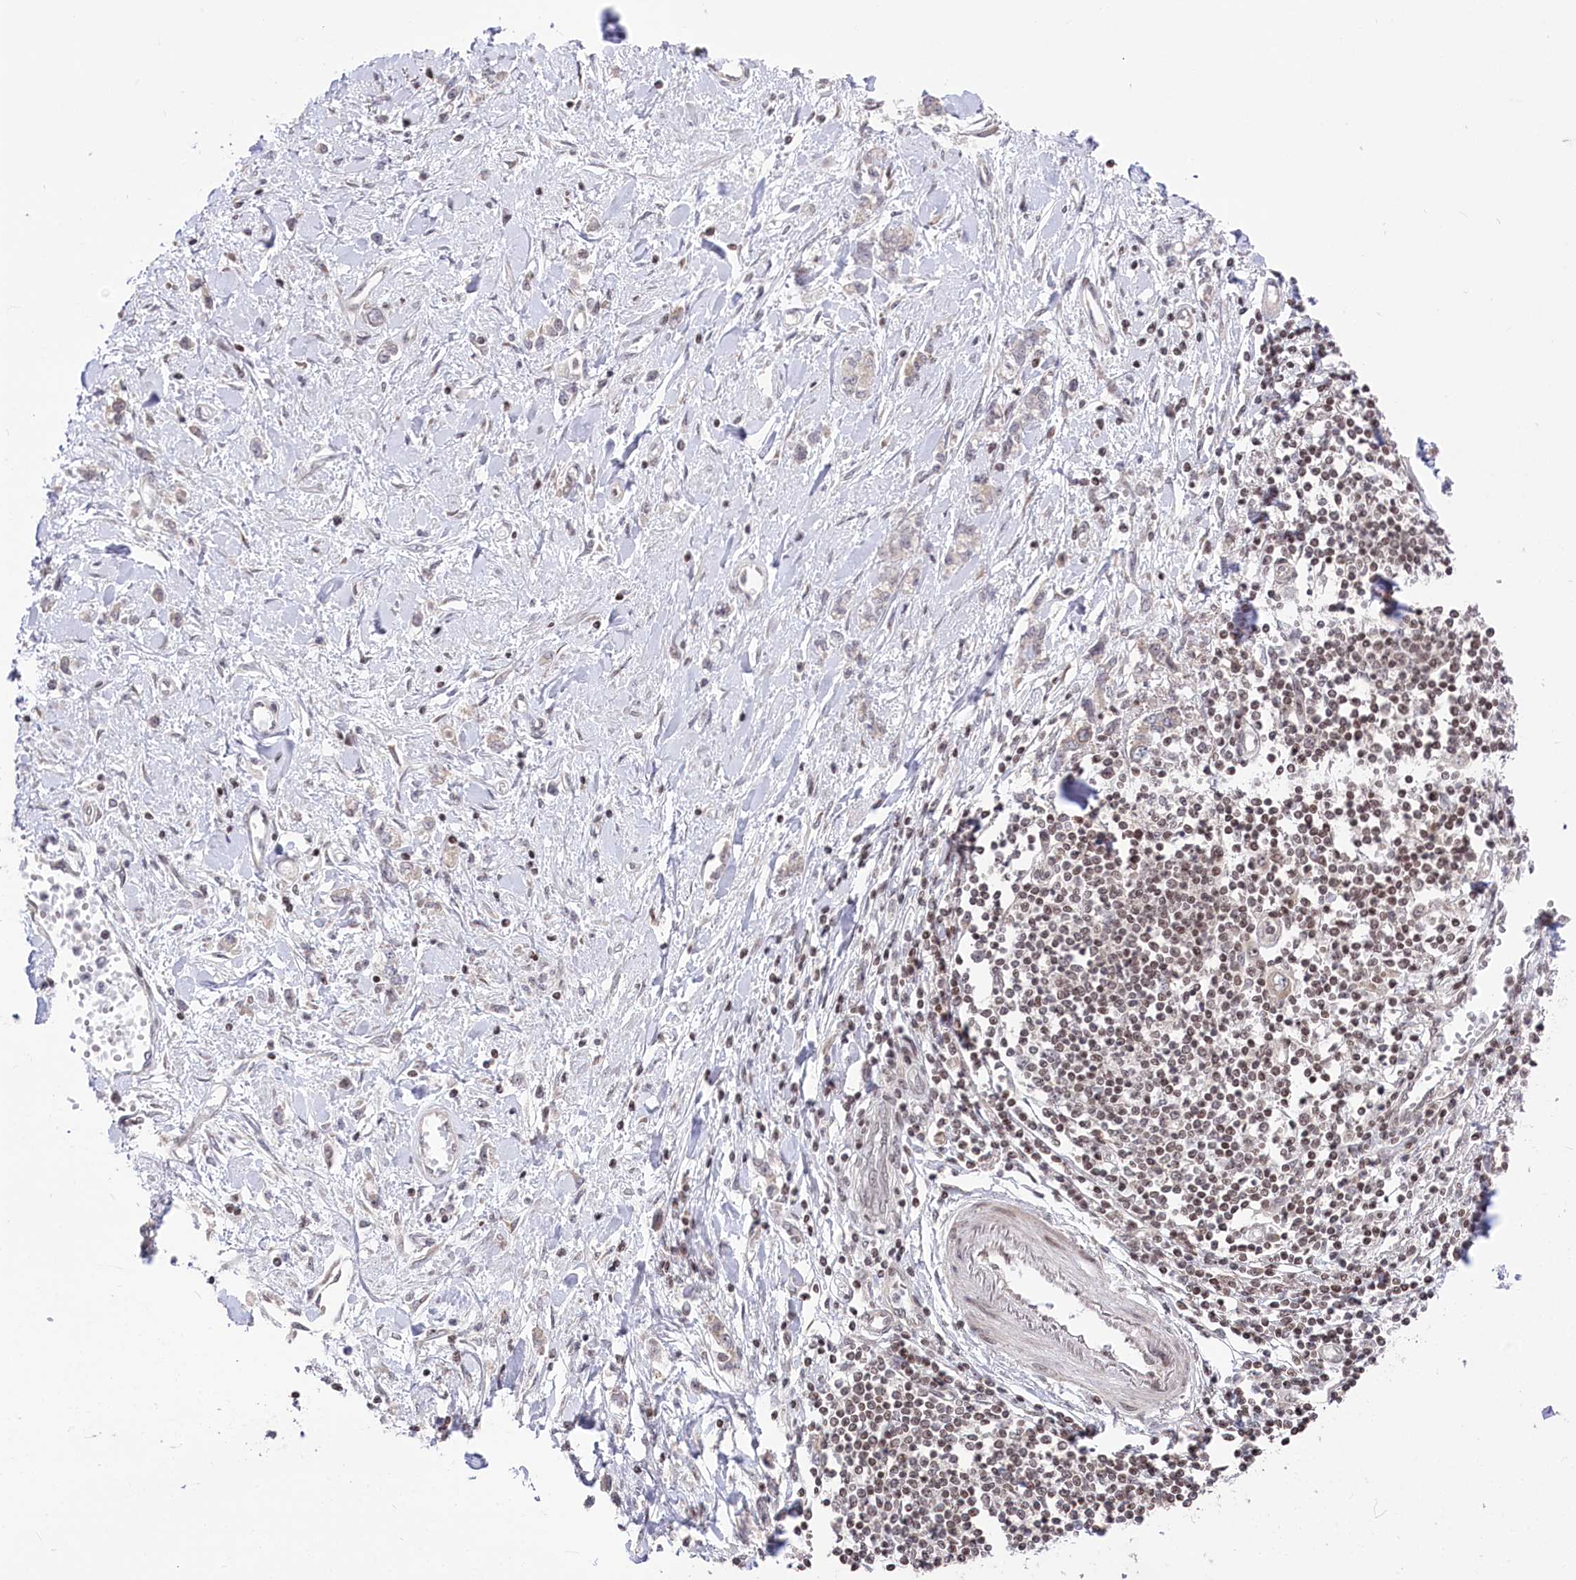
{"staining": {"intensity": "negative", "quantity": "none", "location": "none"}, "tissue": "stomach cancer", "cell_type": "Tumor cells", "image_type": "cancer", "snomed": [{"axis": "morphology", "description": "Adenocarcinoma, NOS"}, {"axis": "topography", "description": "Stomach"}], "caption": "Tumor cells show no significant positivity in stomach cancer (adenocarcinoma).", "gene": "CGGBP1", "patient": {"sex": "female", "age": 76}}